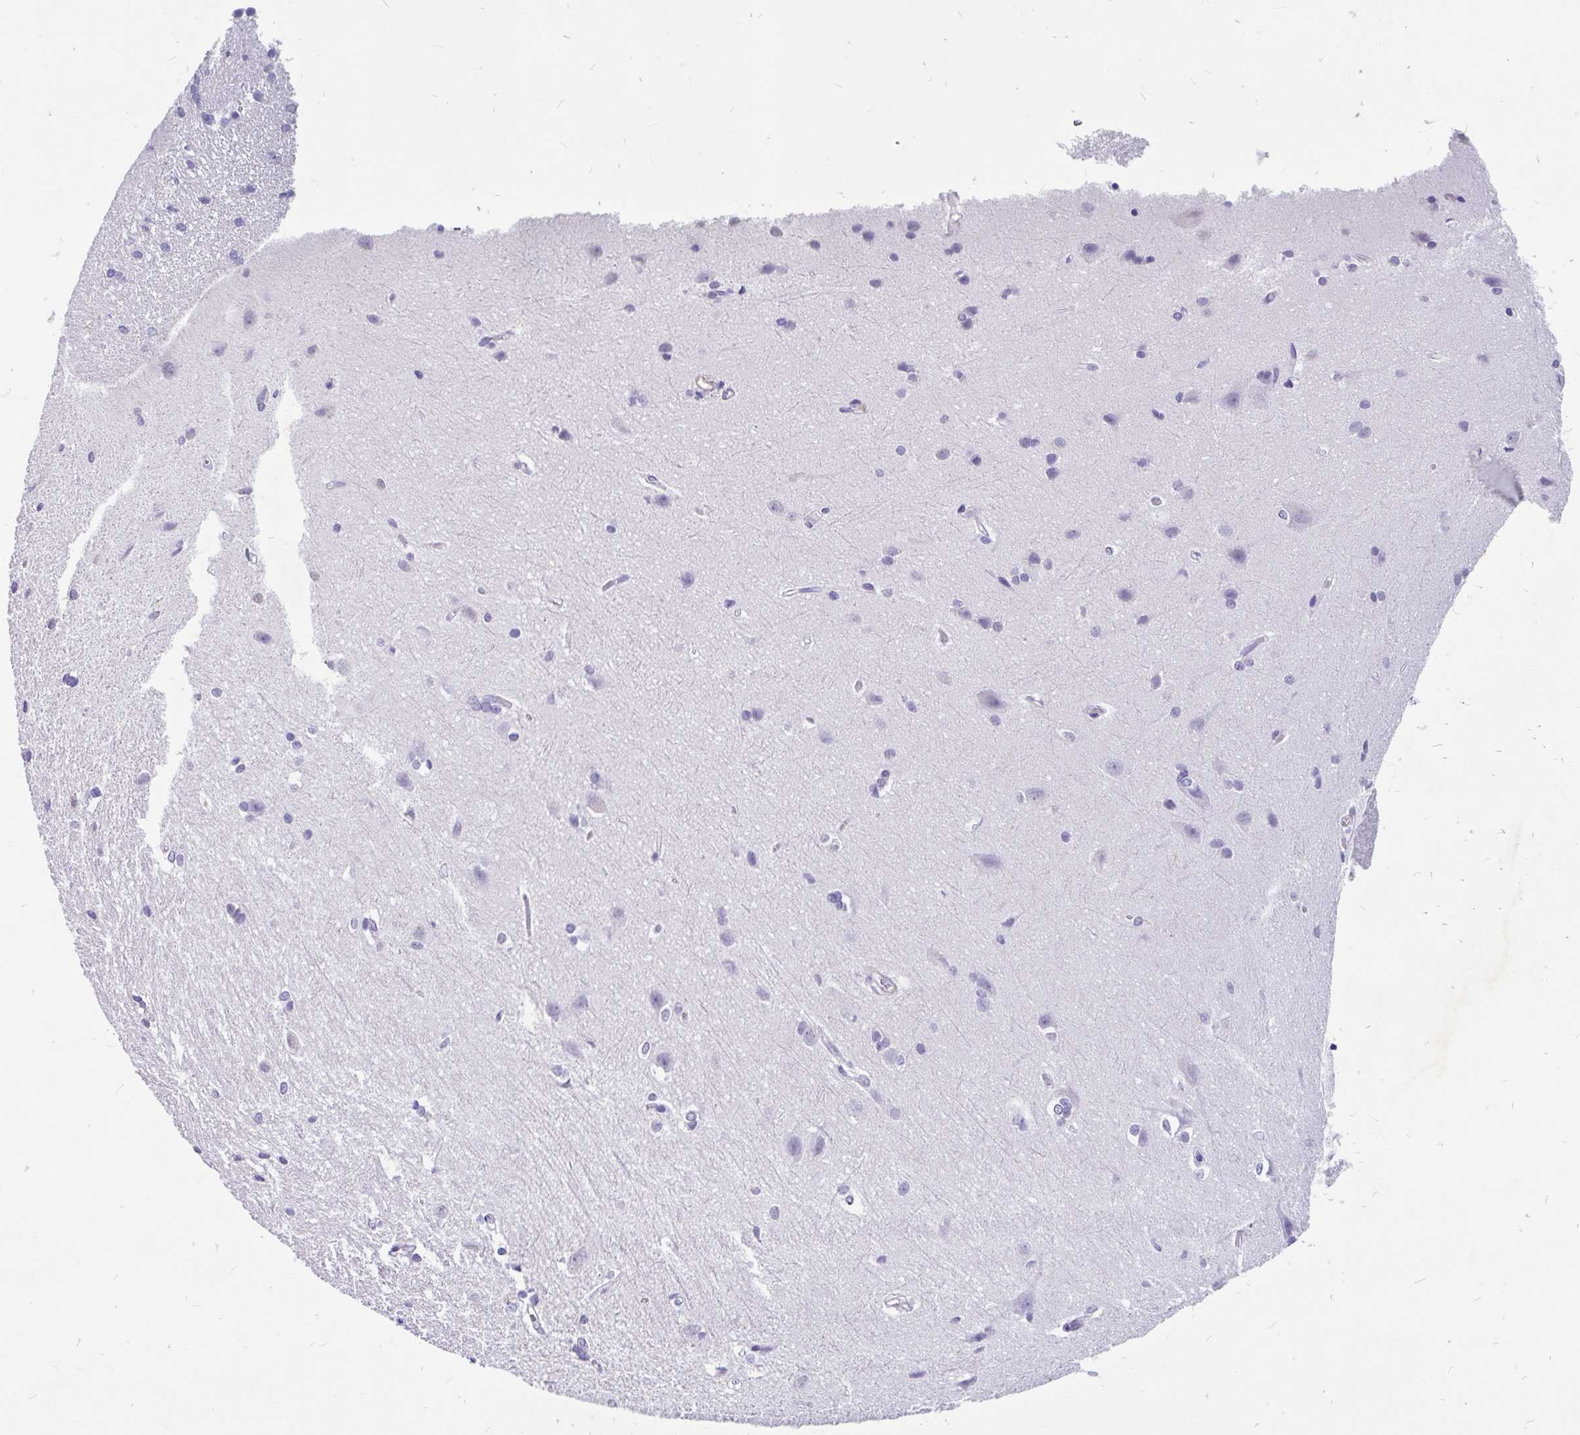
{"staining": {"intensity": "negative", "quantity": "none", "location": "none"}, "tissue": "cerebral cortex", "cell_type": "Endothelial cells", "image_type": "normal", "snomed": [{"axis": "morphology", "description": "Normal tissue, NOS"}, {"axis": "topography", "description": "Cerebral cortex"}], "caption": "This micrograph is of normal cerebral cortex stained with IHC to label a protein in brown with the nuclei are counter-stained blue. There is no staining in endothelial cells.", "gene": "EML5", "patient": {"sex": "male", "age": 37}}